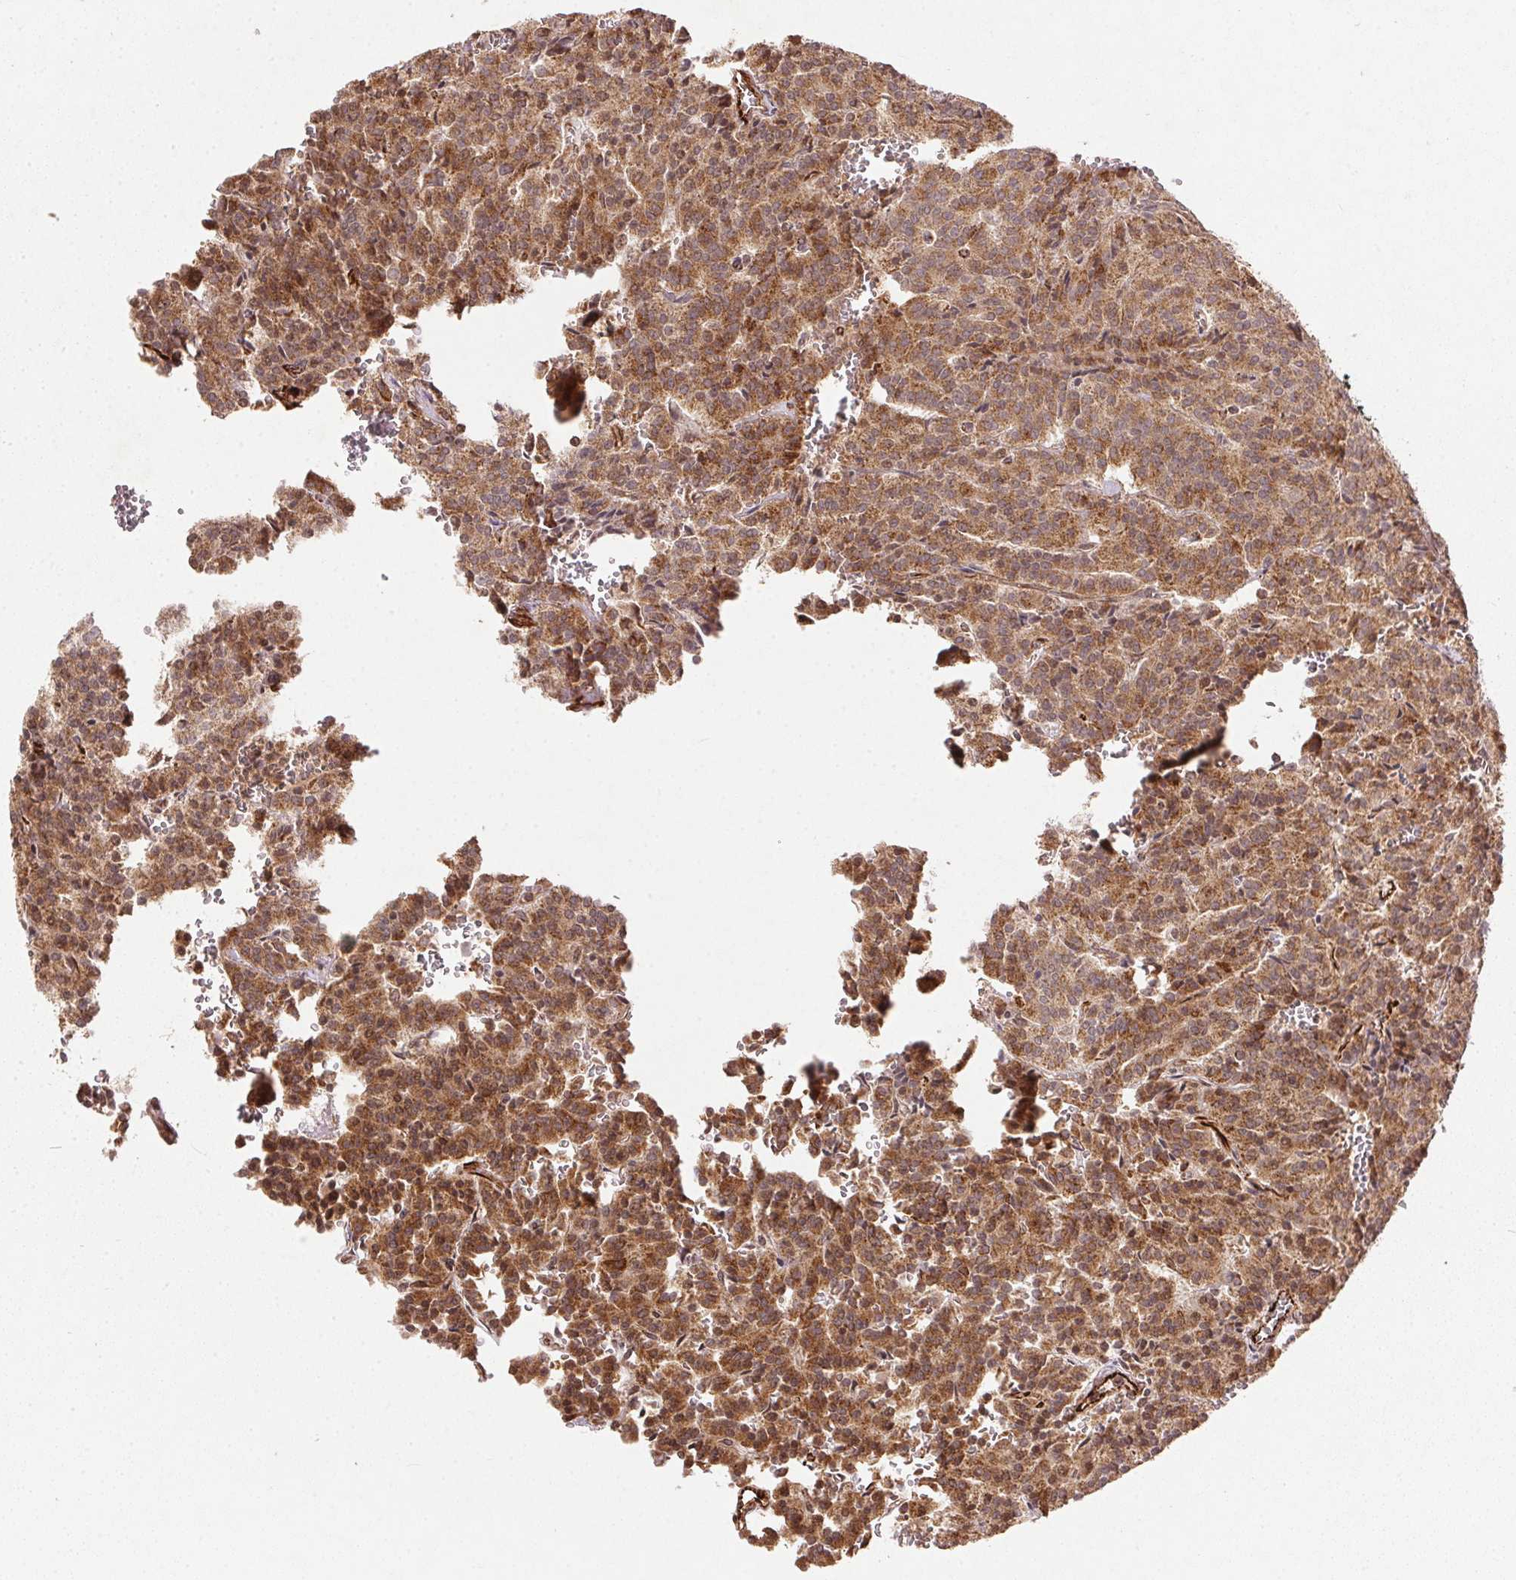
{"staining": {"intensity": "moderate", "quantity": ">75%", "location": "cytoplasmic/membranous"}, "tissue": "carcinoid", "cell_type": "Tumor cells", "image_type": "cancer", "snomed": [{"axis": "morphology", "description": "Carcinoid, malignant, NOS"}, {"axis": "topography", "description": "Lung"}], "caption": "Approximately >75% of tumor cells in carcinoid (malignant) display moderate cytoplasmic/membranous protein staining as visualized by brown immunohistochemical staining.", "gene": "SPRED2", "patient": {"sex": "male", "age": 70}}